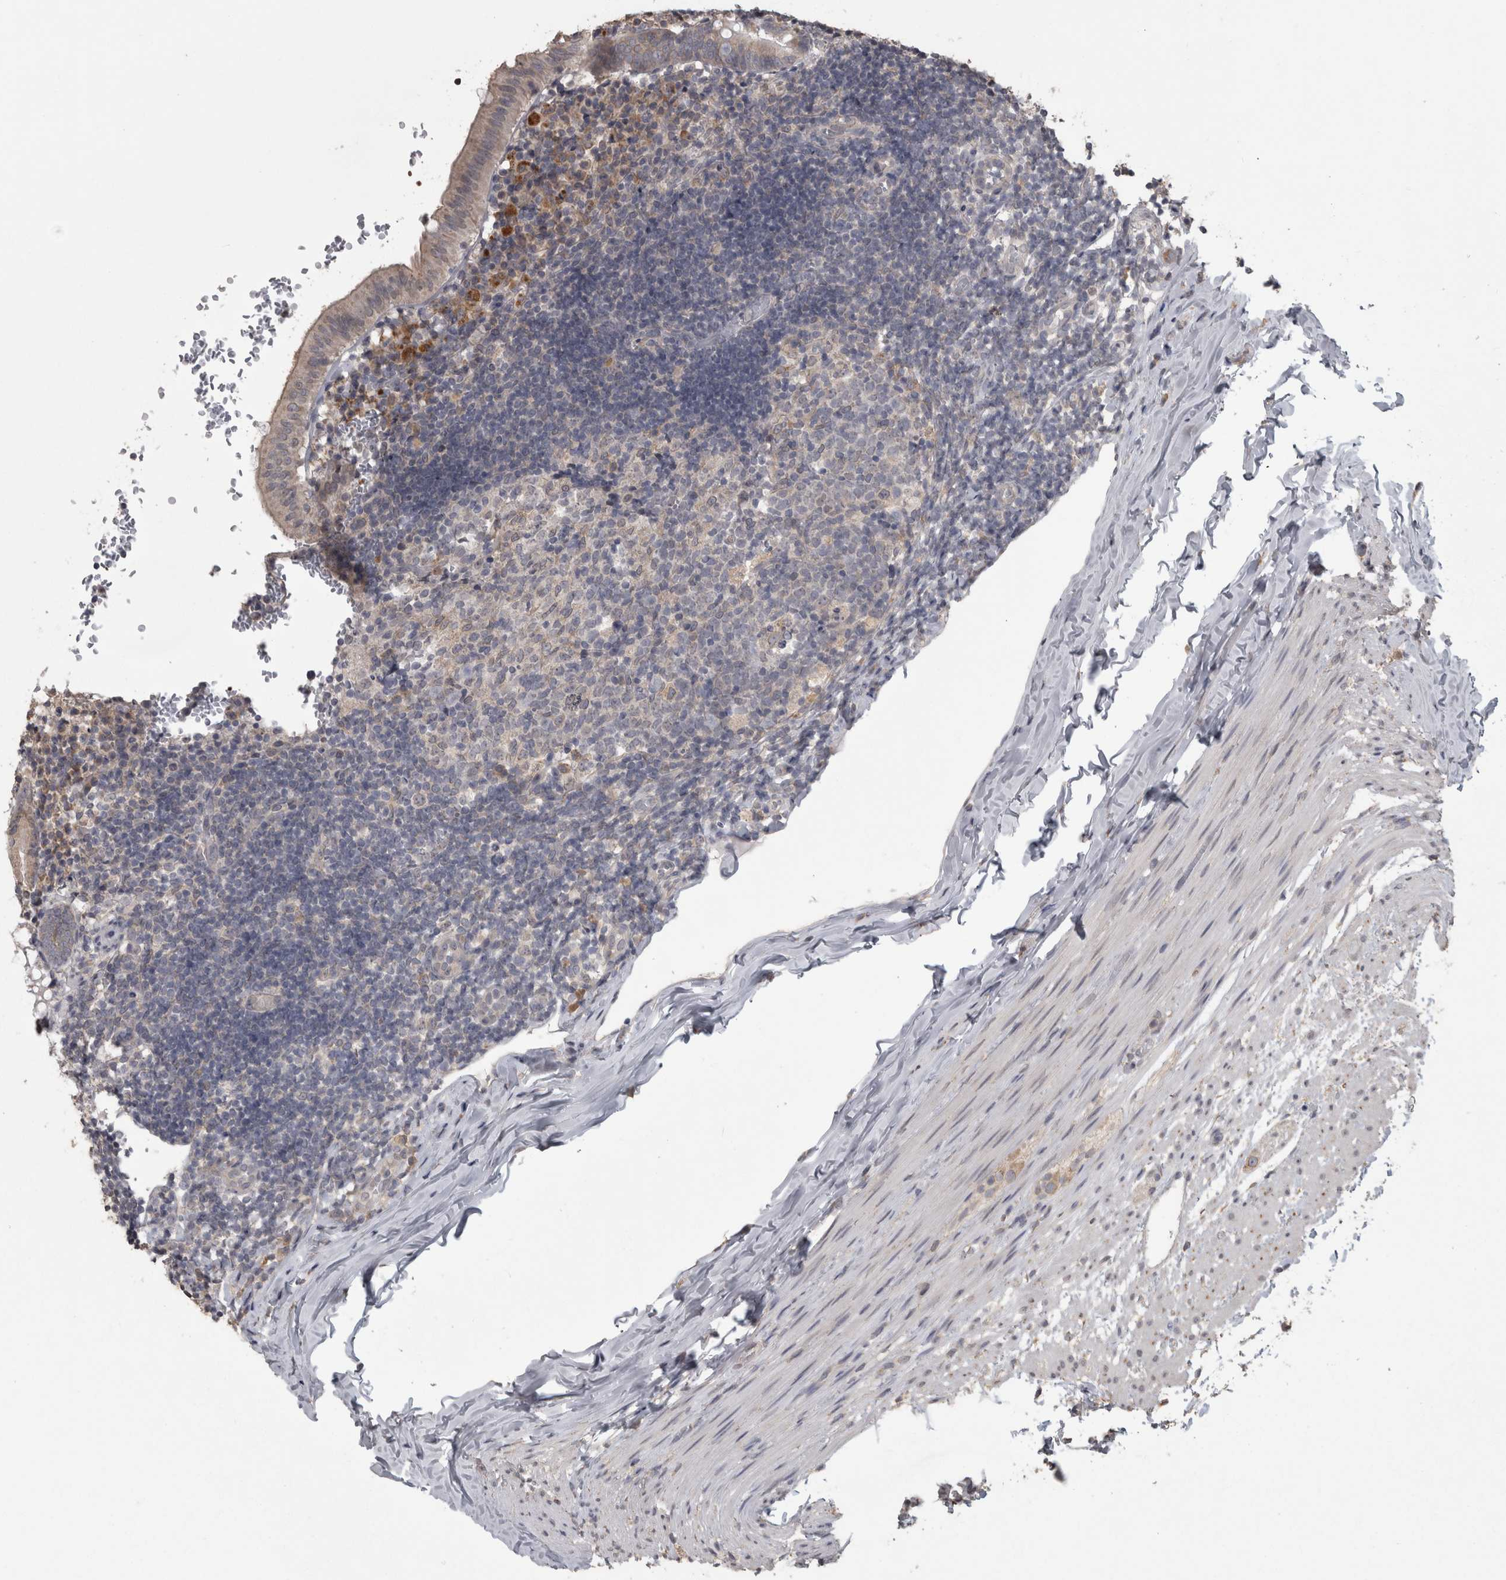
{"staining": {"intensity": "weak", "quantity": "<25%", "location": "cytoplasmic/membranous"}, "tissue": "appendix", "cell_type": "Glandular cells", "image_type": "normal", "snomed": [{"axis": "morphology", "description": "Normal tissue, NOS"}, {"axis": "topography", "description": "Appendix"}], "caption": "This histopathology image is of unremarkable appendix stained with immunohistochemistry (IHC) to label a protein in brown with the nuclei are counter-stained blue. There is no staining in glandular cells.", "gene": "RAB29", "patient": {"sex": "male", "age": 8}}